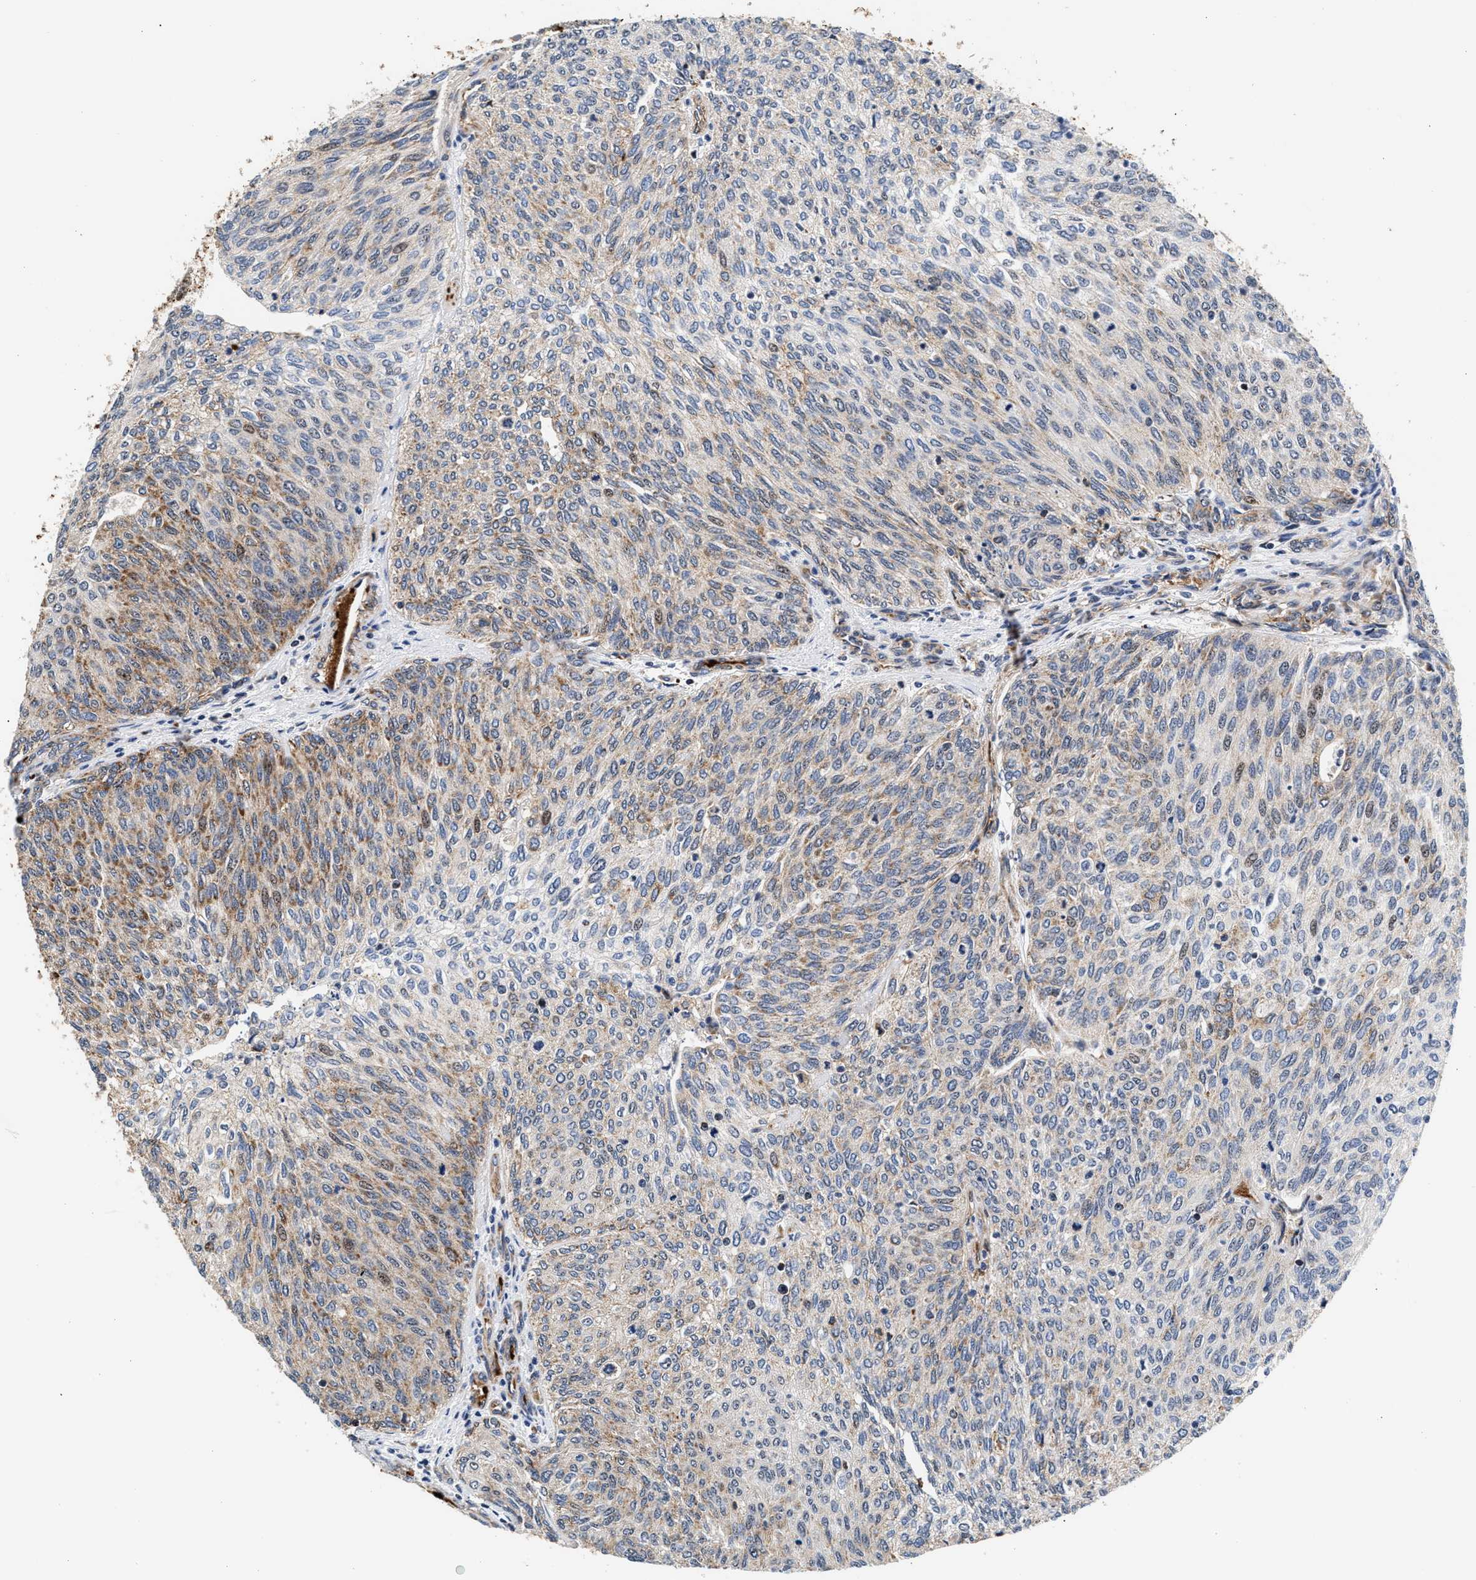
{"staining": {"intensity": "moderate", "quantity": "<25%", "location": "cytoplasmic/membranous"}, "tissue": "urothelial cancer", "cell_type": "Tumor cells", "image_type": "cancer", "snomed": [{"axis": "morphology", "description": "Urothelial carcinoma, Low grade"}, {"axis": "topography", "description": "Urinary bladder"}], "caption": "Urothelial carcinoma (low-grade) tissue shows moderate cytoplasmic/membranous expression in approximately <25% of tumor cells, visualized by immunohistochemistry. (Stains: DAB (3,3'-diaminobenzidine) in brown, nuclei in blue, Microscopy: brightfield microscopy at high magnification).", "gene": "SGK1", "patient": {"sex": "female", "age": 79}}